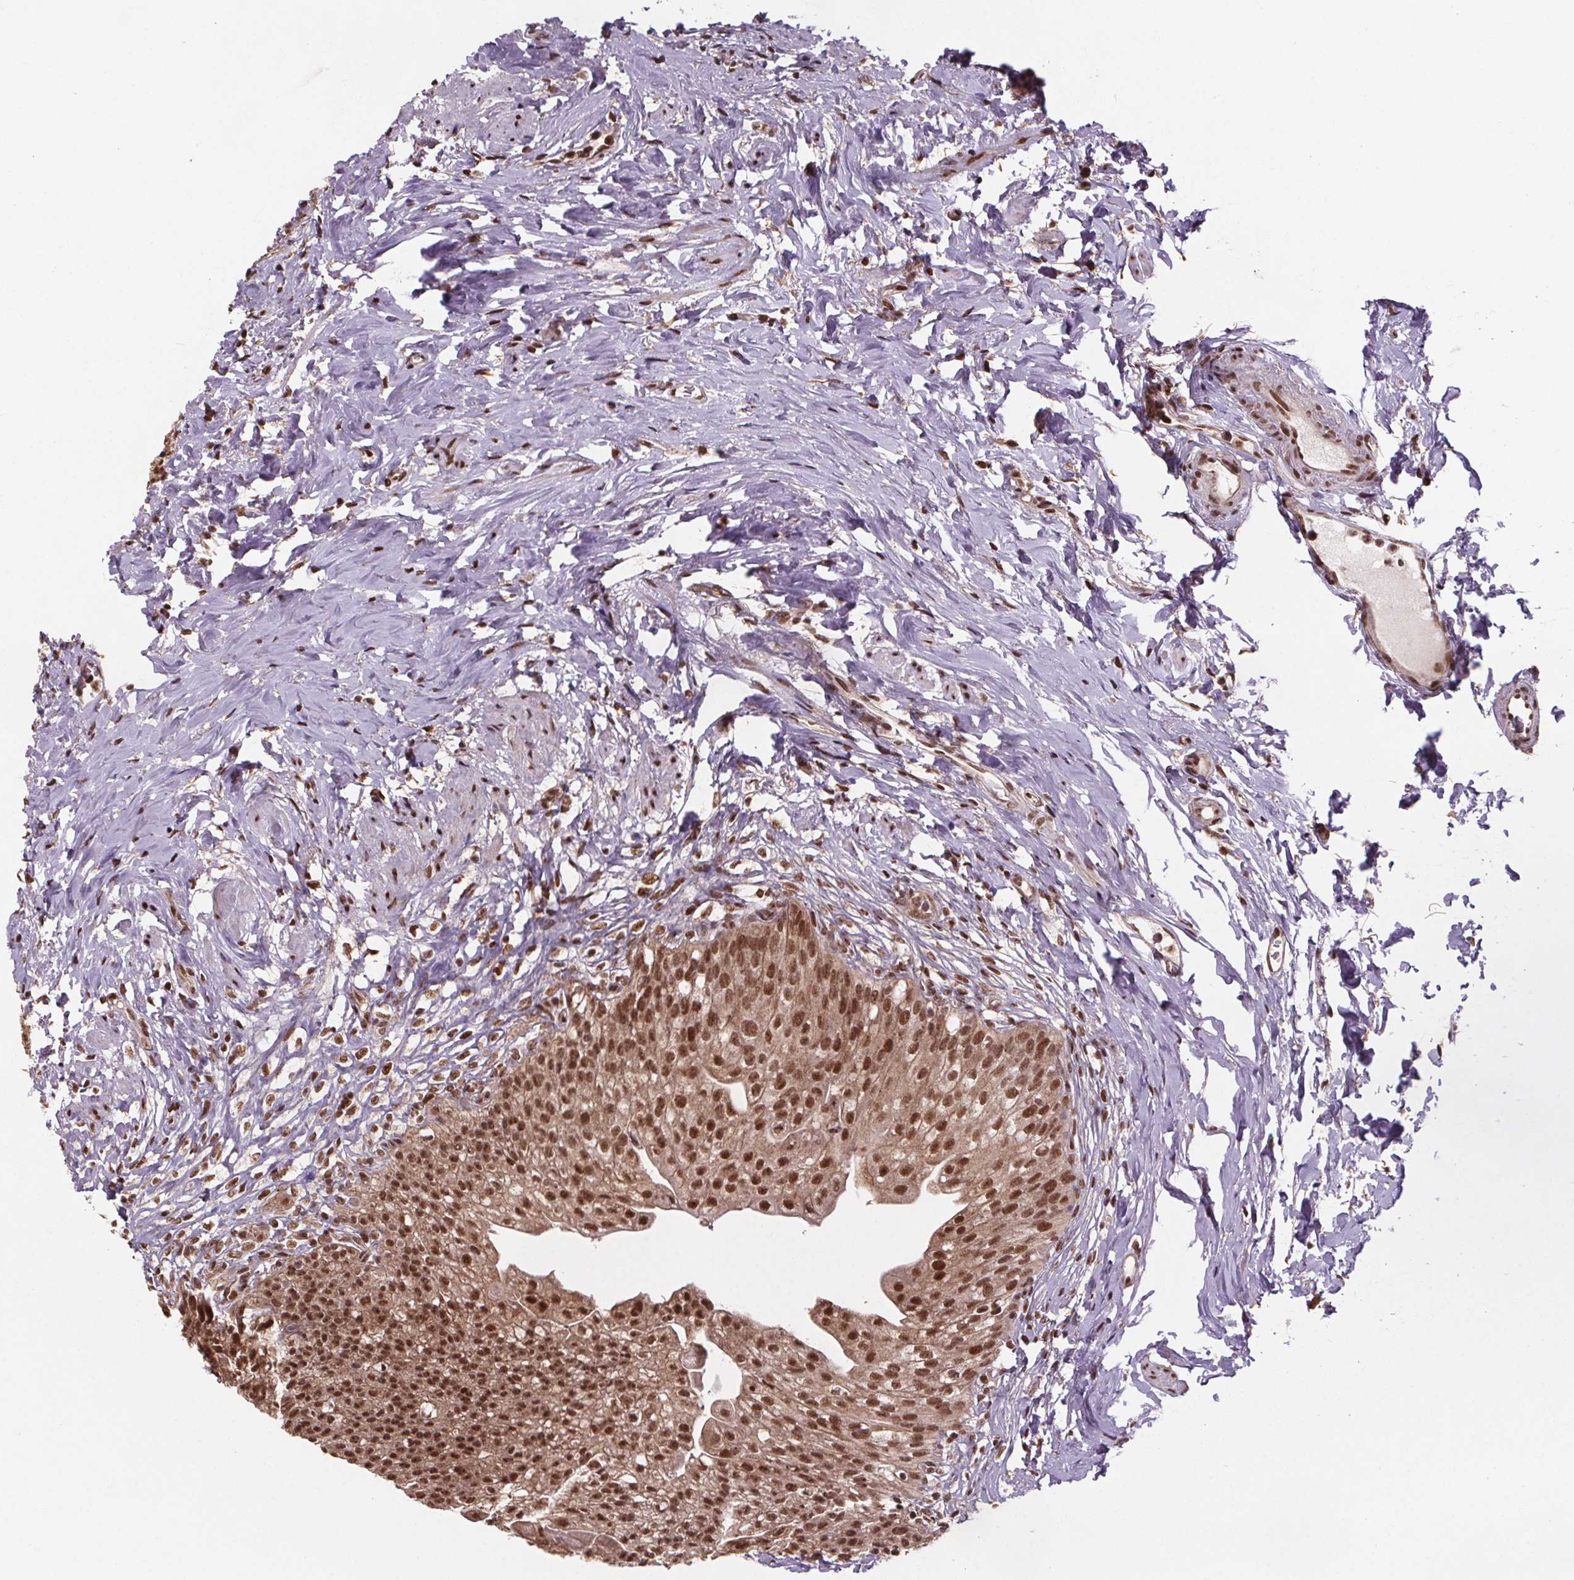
{"staining": {"intensity": "moderate", "quantity": ">75%", "location": "nuclear"}, "tissue": "urinary bladder", "cell_type": "Urothelial cells", "image_type": "normal", "snomed": [{"axis": "morphology", "description": "Normal tissue, NOS"}, {"axis": "topography", "description": "Urinary bladder"}, {"axis": "topography", "description": "Prostate"}], "caption": "Brown immunohistochemical staining in normal human urinary bladder displays moderate nuclear expression in approximately >75% of urothelial cells.", "gene": "JARID2", "patient": {"sex": "male", "age": 76}}